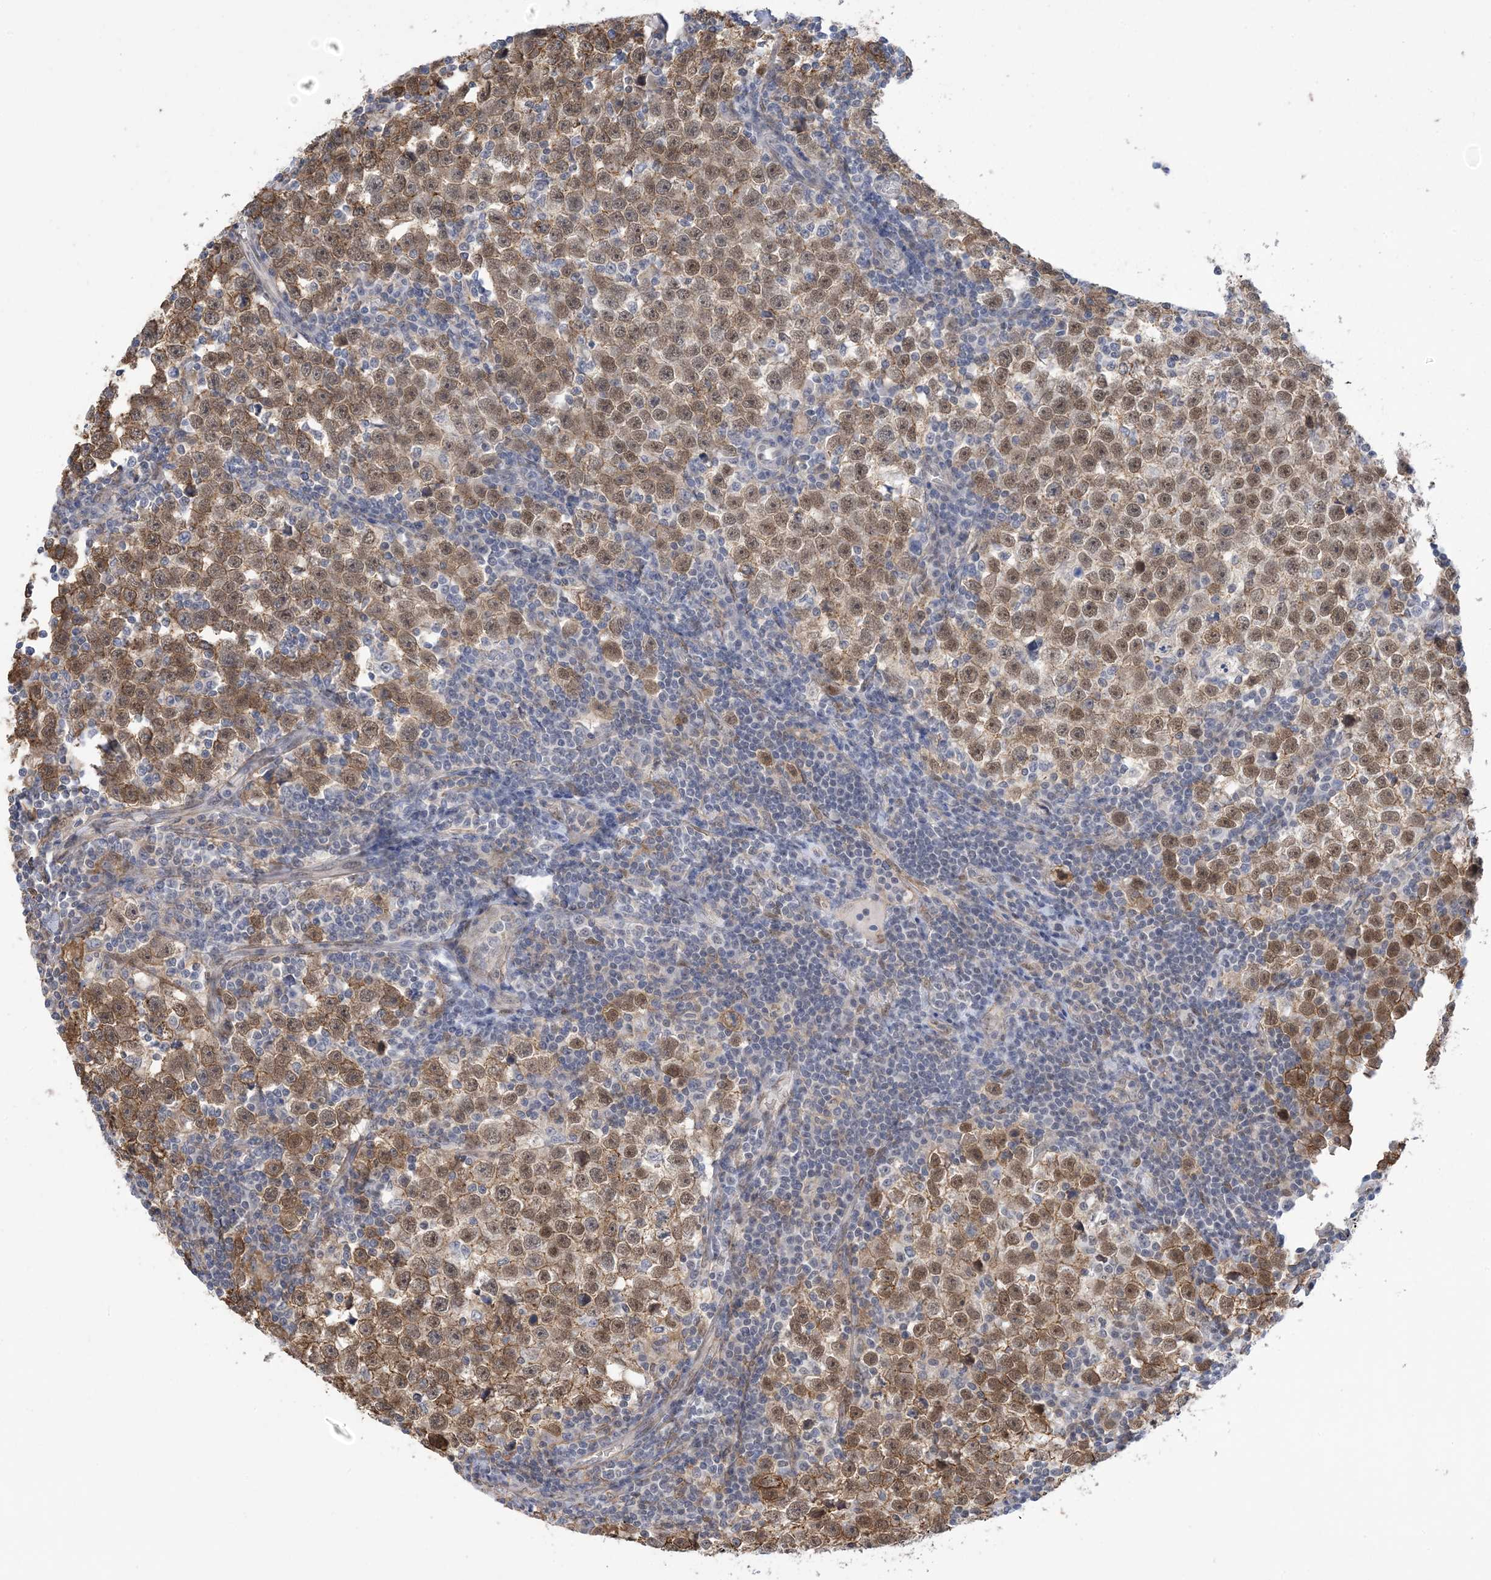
{"staining": {"intensity": "moderate", "quantity": ">75%", "location": "cytoplasmic/membranous,nuclear"}, "tissue": "testis cancer", "cell_type": "Tumor cells", "image_type": "cancer", "snomed": [{"axis": "morphology", "description": "Normal tissue, NOS"}, {"axis": "morphology", "description": "Seminoma, NOS"}, {"axis": "topography", "description": "Testis"}], "caption": "Moderate cytoplasmic/membranous and nuclear protein expression is seen in about >75% of tumor cells in testis seminoma. (Brightfield microscopy of DAB IHC at high magnification).", "gene": "ZNF8", "patient": {"sex": "male", "age": 43}}